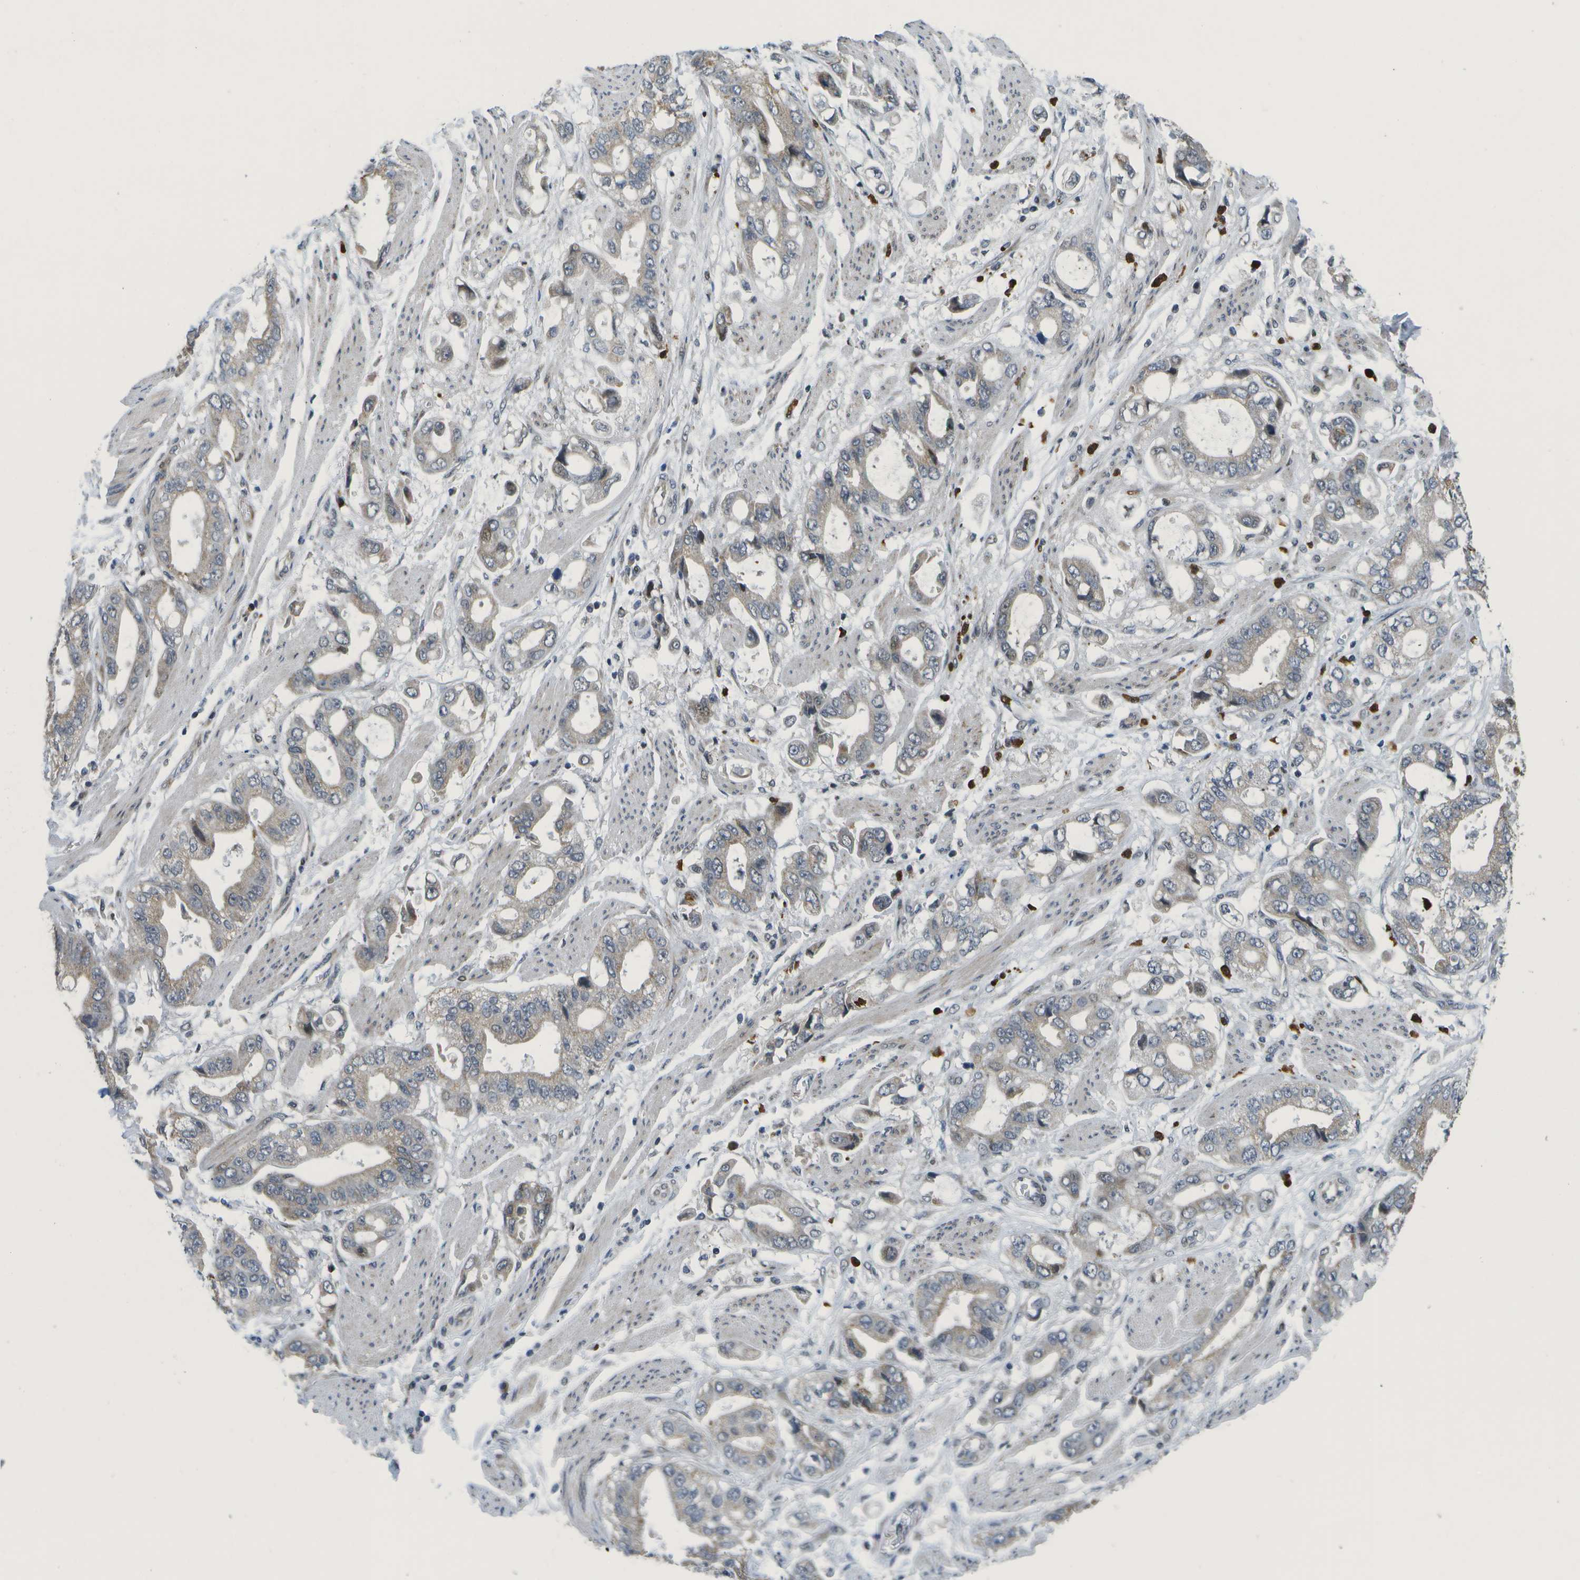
{"staining": {"intensity": "weak", "quantity": "<25%", "location": "cytoplasmic/membranous"}, "tissue": "stomach cancer", "cell_type": "Tumor cells", "image_type": "cancer", "snomed": [{"axis": "morphology", "description": "Normal tissue, NOS"}, {"axis": "morphology", "description": "Adenocarcinoma, NOS"}, {"axis": "topography", "description": "Stomach"}], "caption": "Human stomach adenocarcinoma stained for a protein using immunohistochemistry (IHC) shows no expression in tumor cells.", "gene": "GALNT15", "patient": {"sex": "male", "age": 62}}